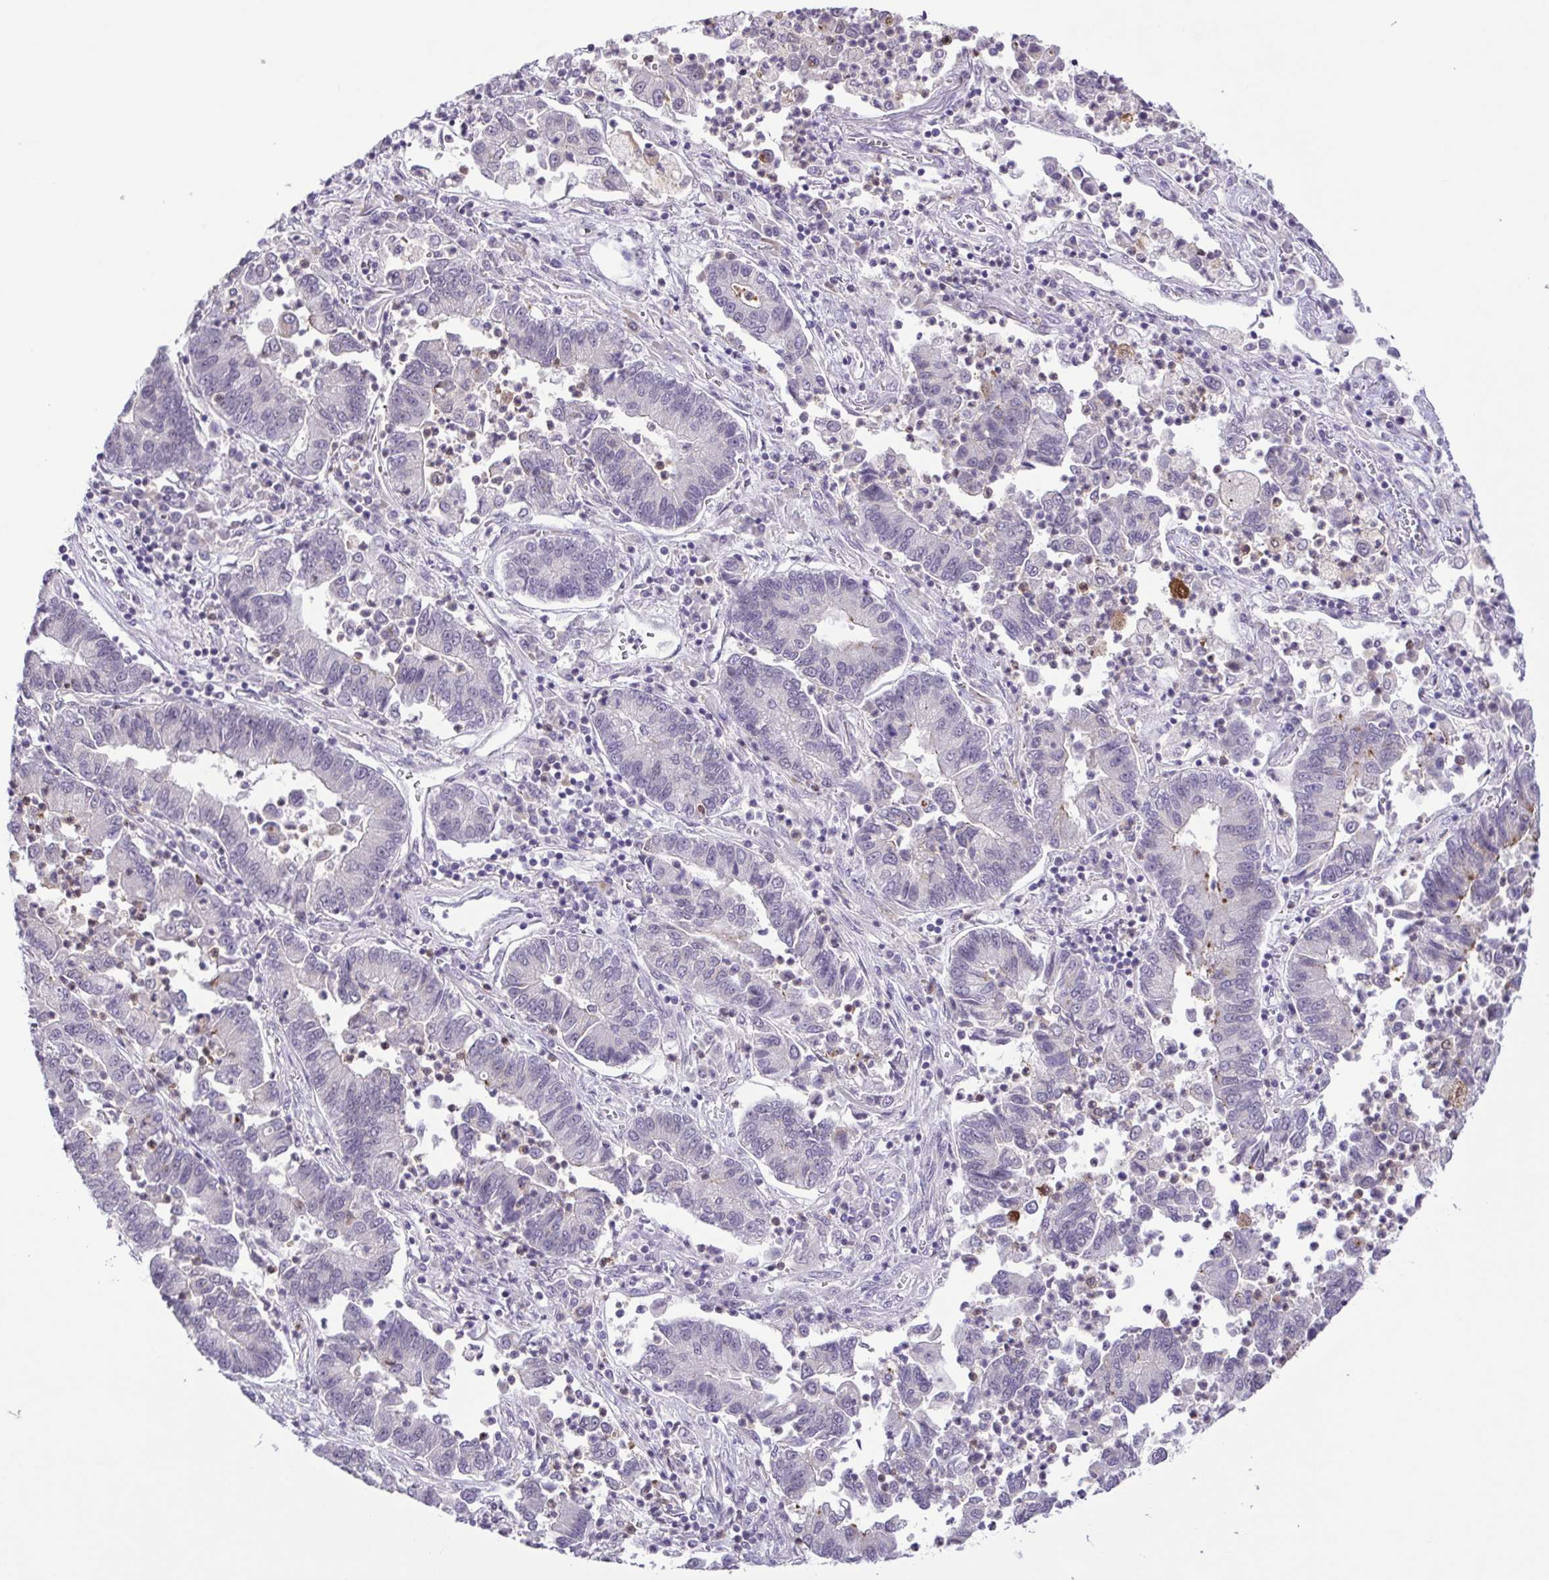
{"staining": {"intensity": "negative", "quantity": "none", "location": "none"}, "tissue": "lung cancer", "cell_type": "Tumor cells", "image_type": "cancer", "snomed": [{"axis": "morphology", "description": "Adenocarcinoma, NOS"}, {"axis": "topography", "description": "Lung"}], "caption": "IHC of adenocarcinoma (lung) displays no expression in tumor cells.", "gene": "IL1RN", "patient": {"sex": "female", "age": 57}}